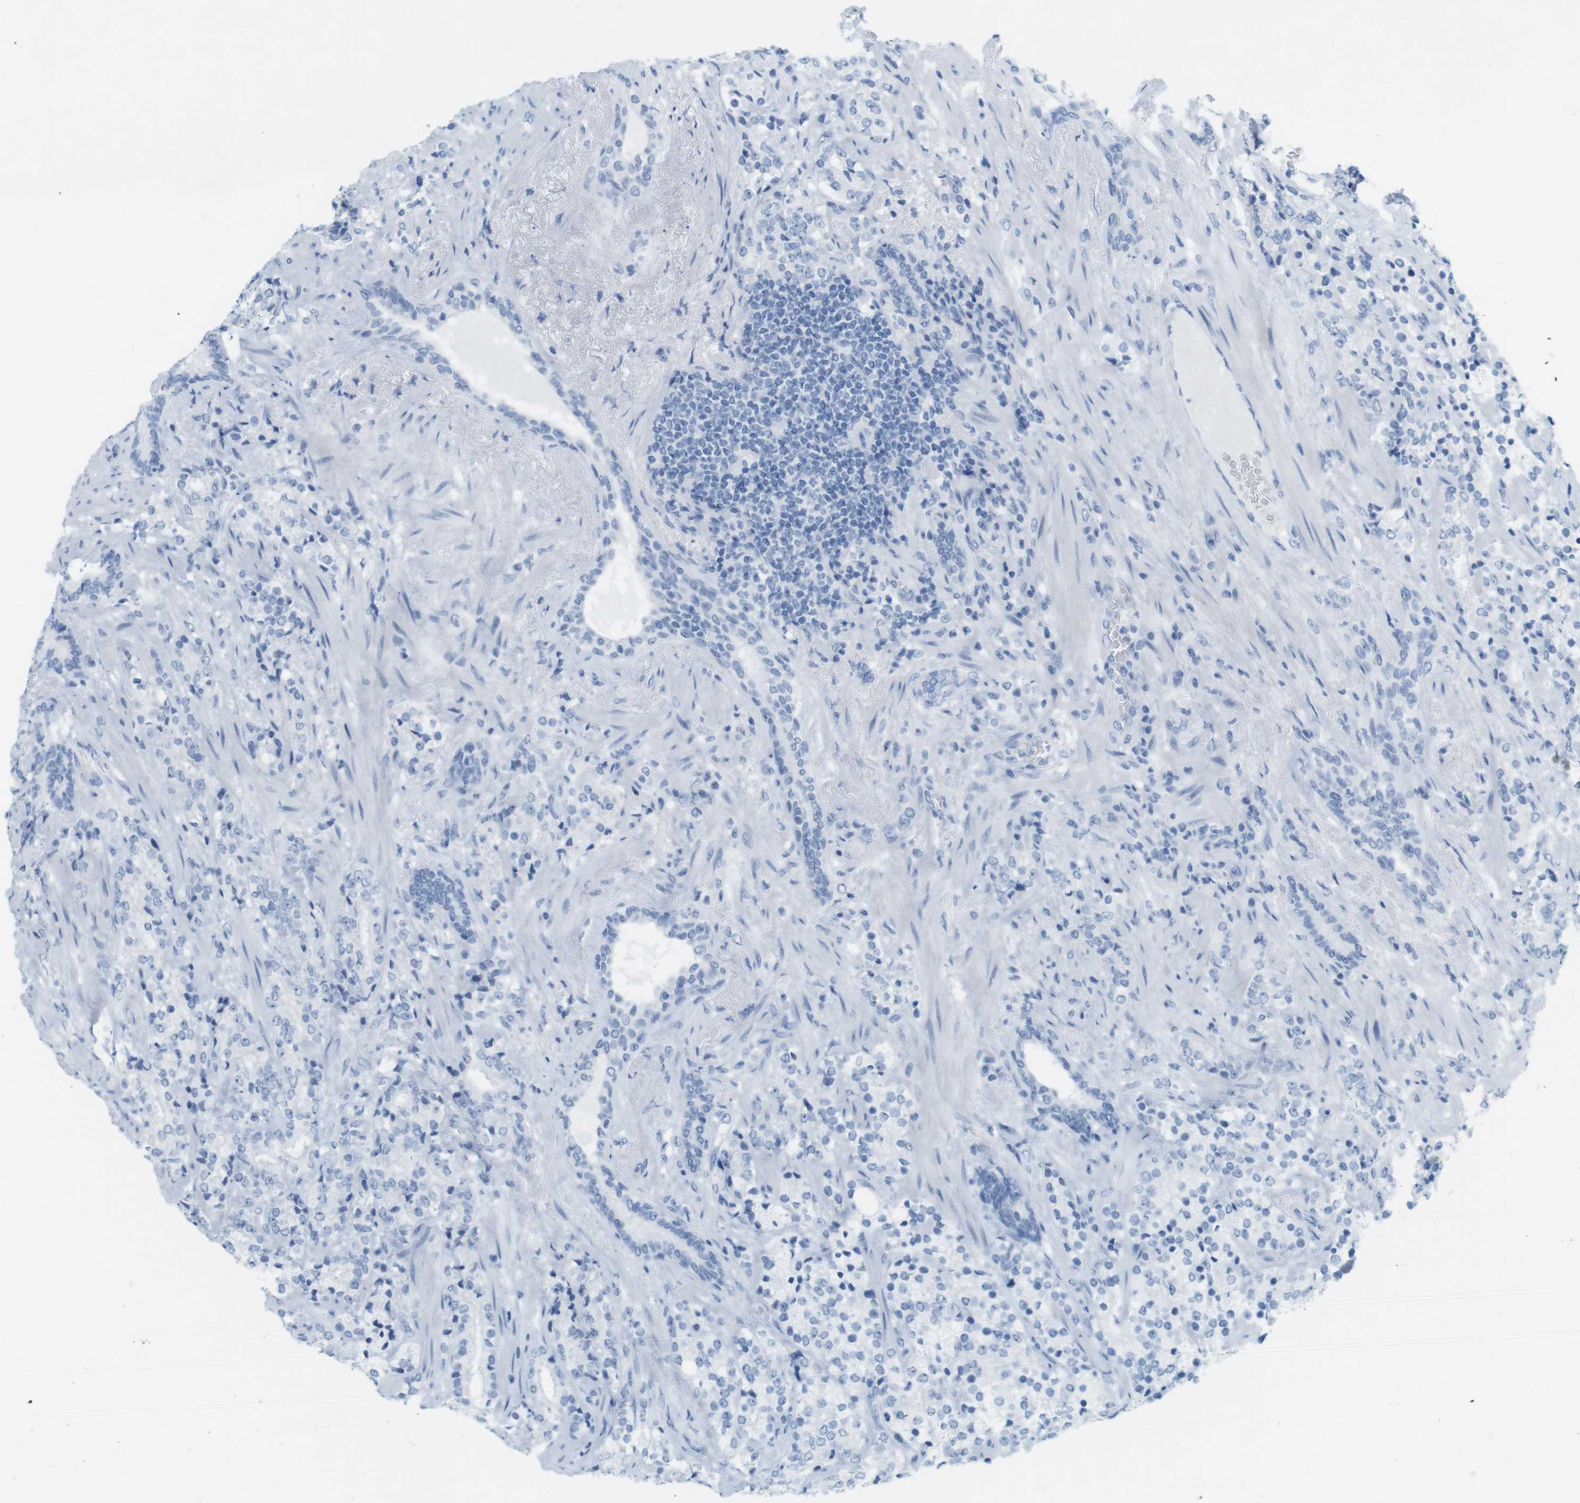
{"staining": {"intensity": "negative", "quantity": "none", "location": "none"}, "tissue": "prostate cancer", "cell_type": "Tumor cells", "image_type": "cancer", "snomed": [{"axis": "morphology", "description": "Adenocarcinoma, High grade"}, {"axis": "topography", "description": "Prostate"}], "caption": "There is no significant expression in tumor cells of prostate cancer.", "gene": "TNNT2", "patient": {"sex": "male", "age": 71}}